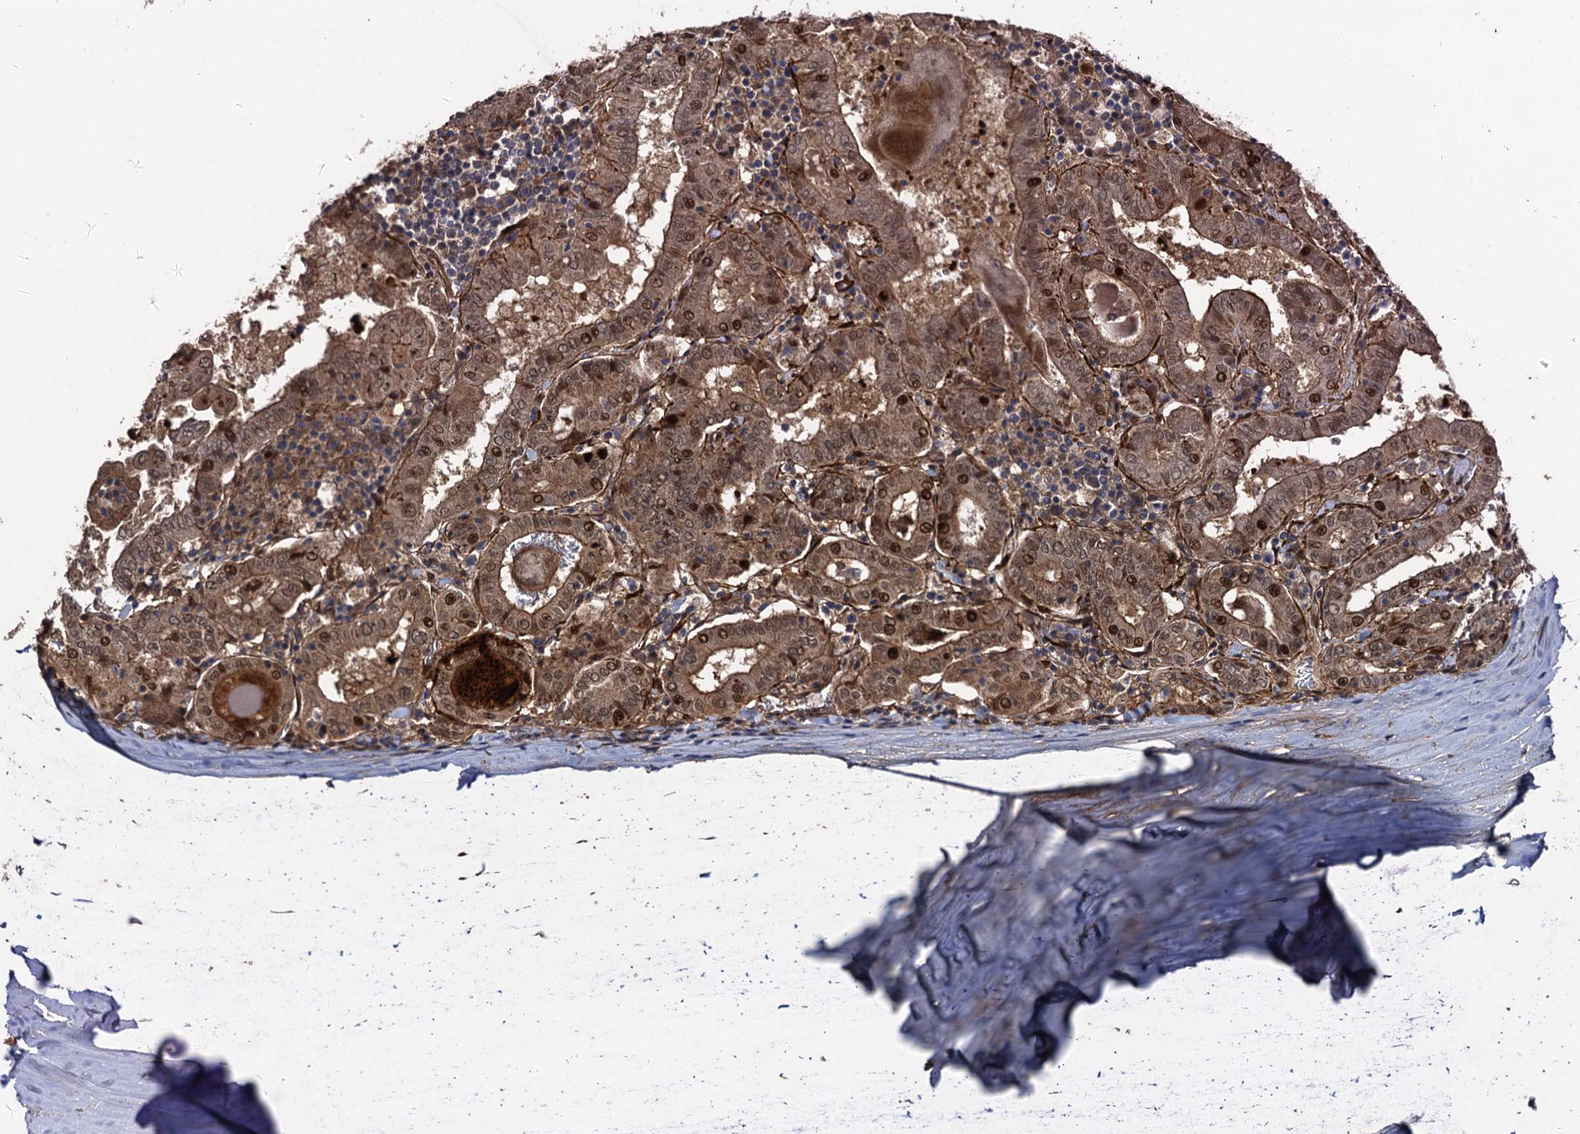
{"staining": {"intensity": "moderate", "quantity": ">75%", "location": "cytoplasmic/membranous,nuclear"}, "tissue": "thyroid cancer", "cell_type": "Tumor cells", "image_type": "cancer", "snomed": [{"axis": "morphology", "description": "Papillary adenocarcinoma, NOS"}, {"axis": "topography", "description": "Thyroid gland"}], "caption": "Immunohistochemical staining of thyroid papillary adenocarcinoma reveals medium levels of moderate cytoplasmic/membranous and nuclear protein positivity in about >75% of tumor cells.", "gene": "RHOBTB1", "patient": {"sex": "female", "age": 72}}